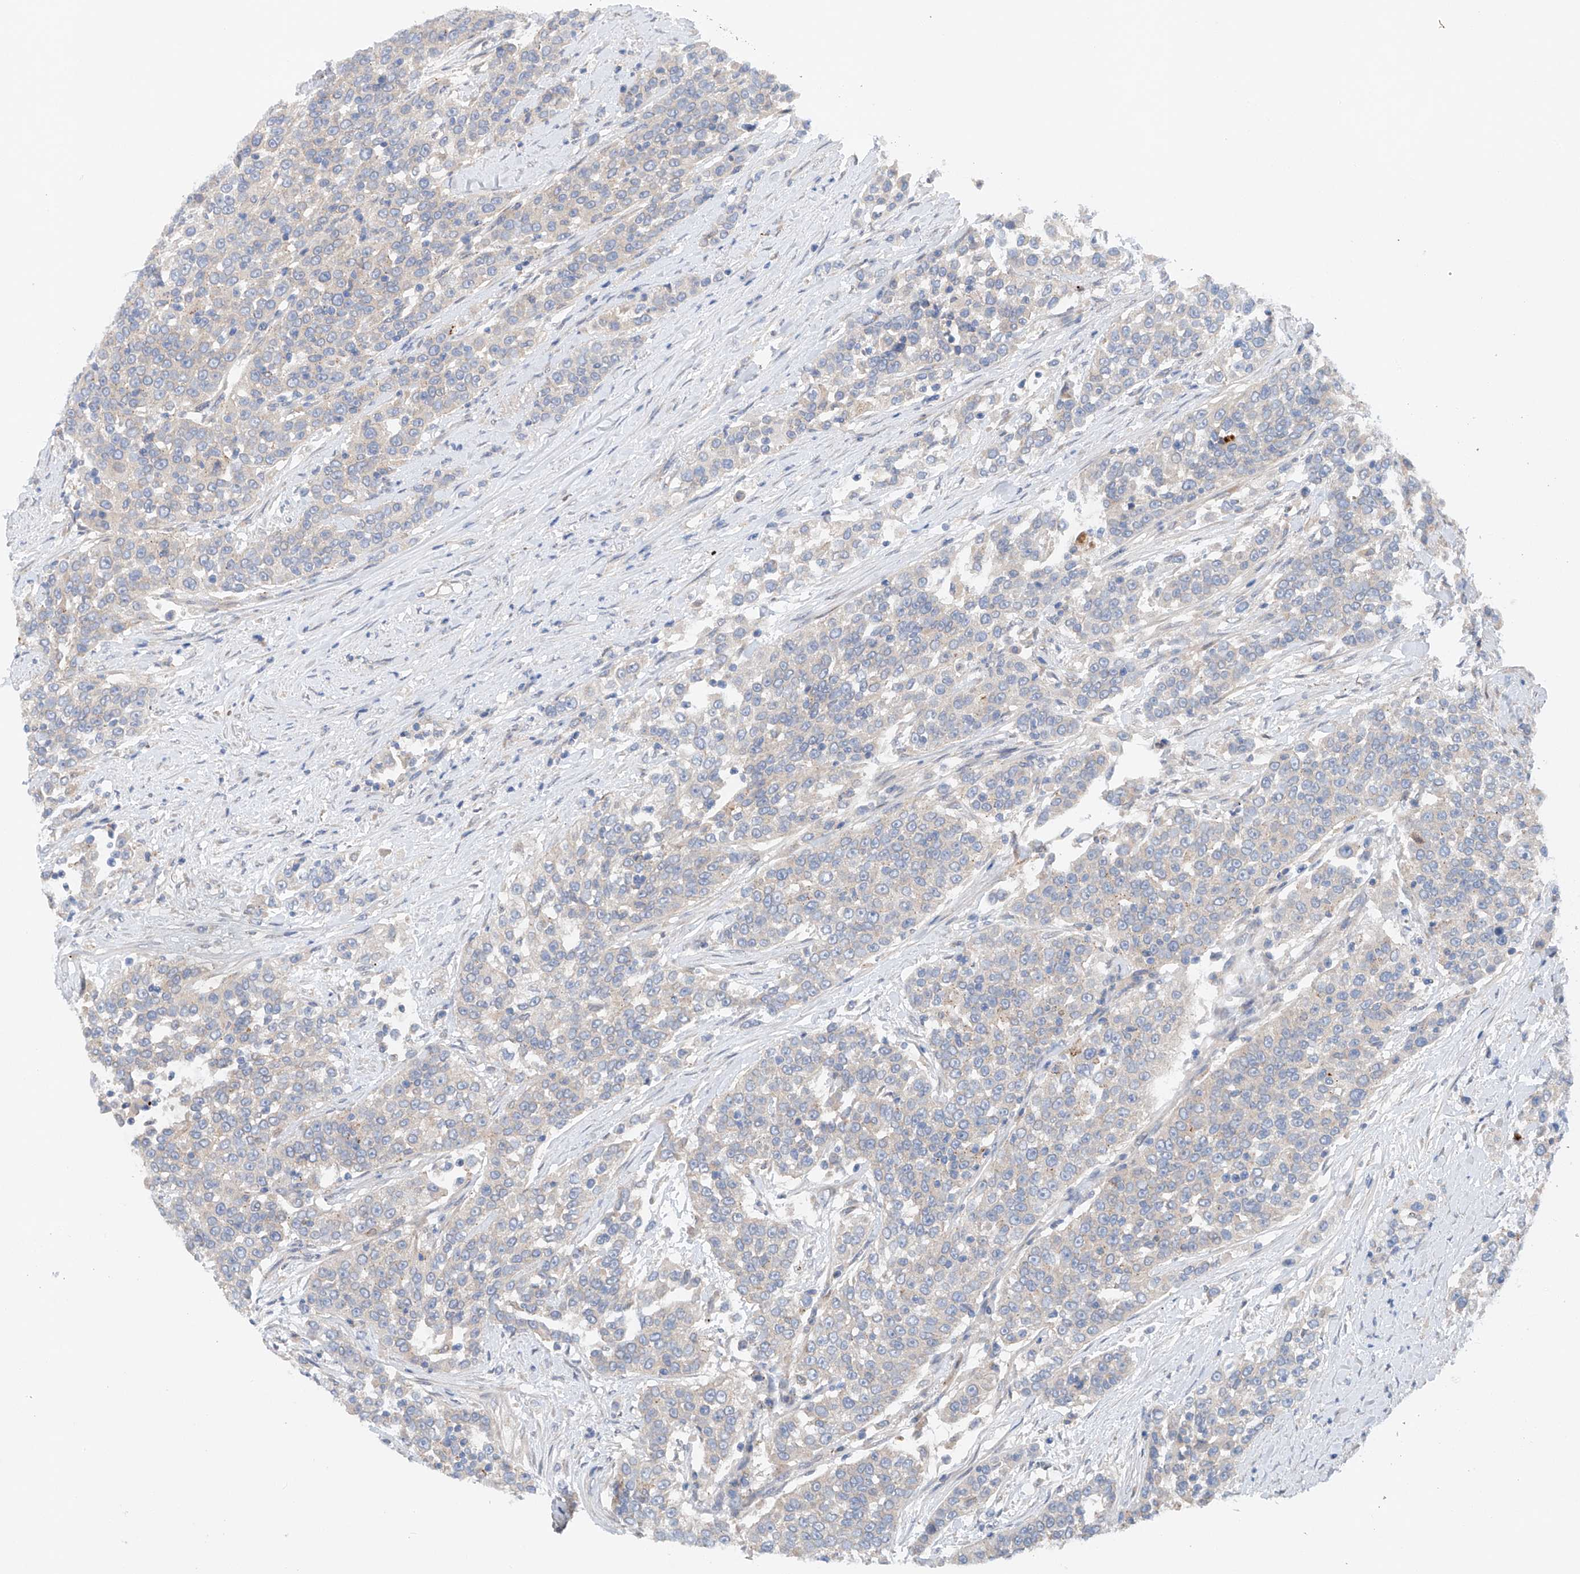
{"staining": {"intensity": "negative", "quantity": "none", "location": "none"}, "tissue": "urothelial cancer", "cell_type": "Tumor cells", "image_type": "cancer", "snomed": [{"axis": "morphology", "description": "Urothelial carcinoma, High grade"}, {"axis": "topography", "description": "Urinary bladder"}], "caption": "Protein analysis of urothelial cancer reveals no significant staining in tumor cells.", "gene": "CEP85L", "patient": {"sex": "female", "age": 80}}